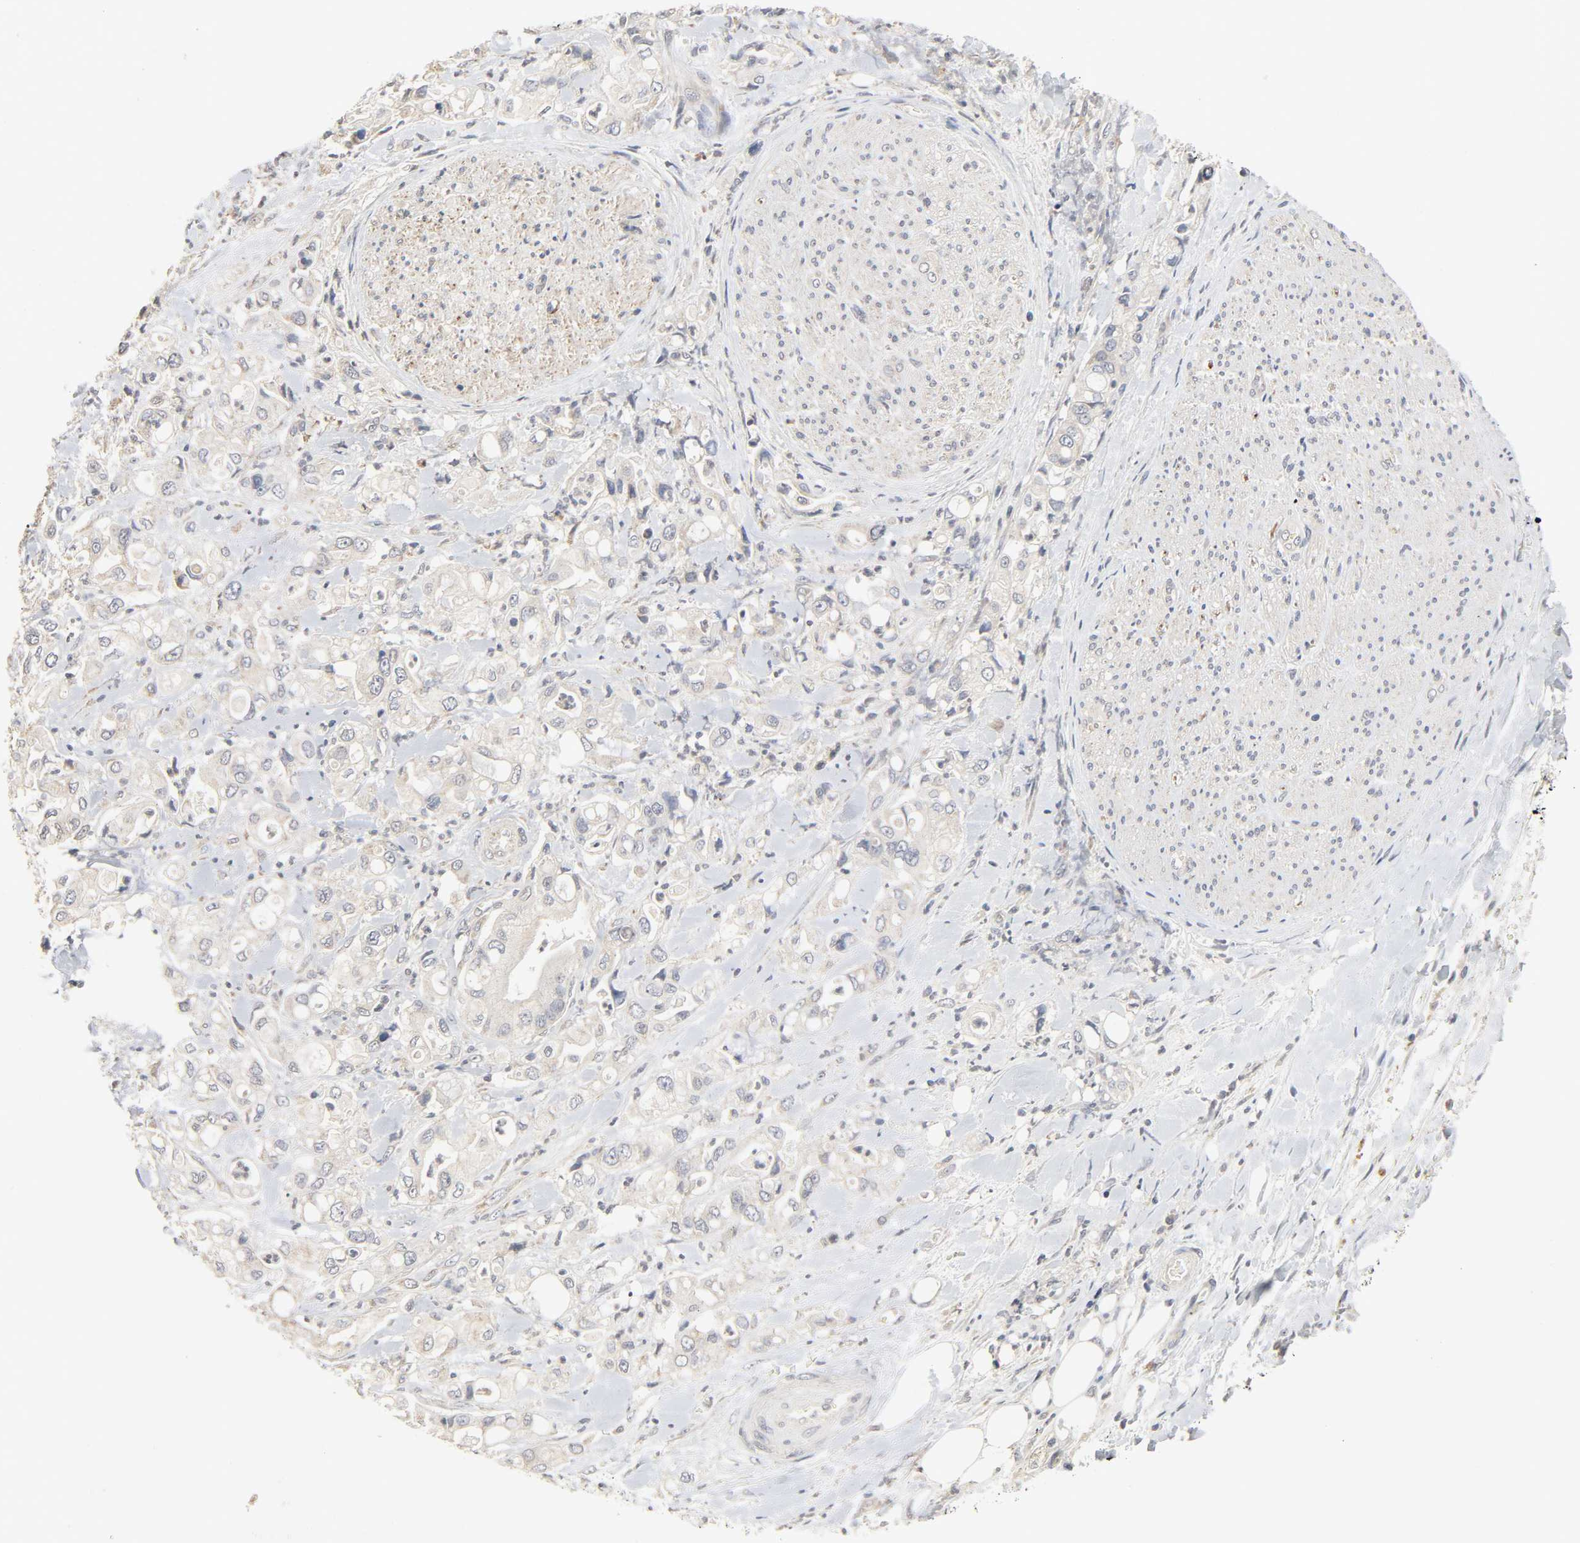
{"staining": {"intensity": "weak", "quantity": "<25%", "location": "cytoplasmic/membranous"}, "tissue": "pancreatic cancer", "cell_type": "Tumor cells", "image_type": "cancer", "snomed": [{"axis": "morphology", "description": "Adenocarcinoma, NOS"}, {"axis": "topography", "description": "Pancreas"}], "caption": "This is a image of immunohistochemistry (IHC) staining of pancreatic cancer, which shows no positivity in tumor cells.", "gene": "CLEC4E", "patient": {"sex": "male", "age": 70}}